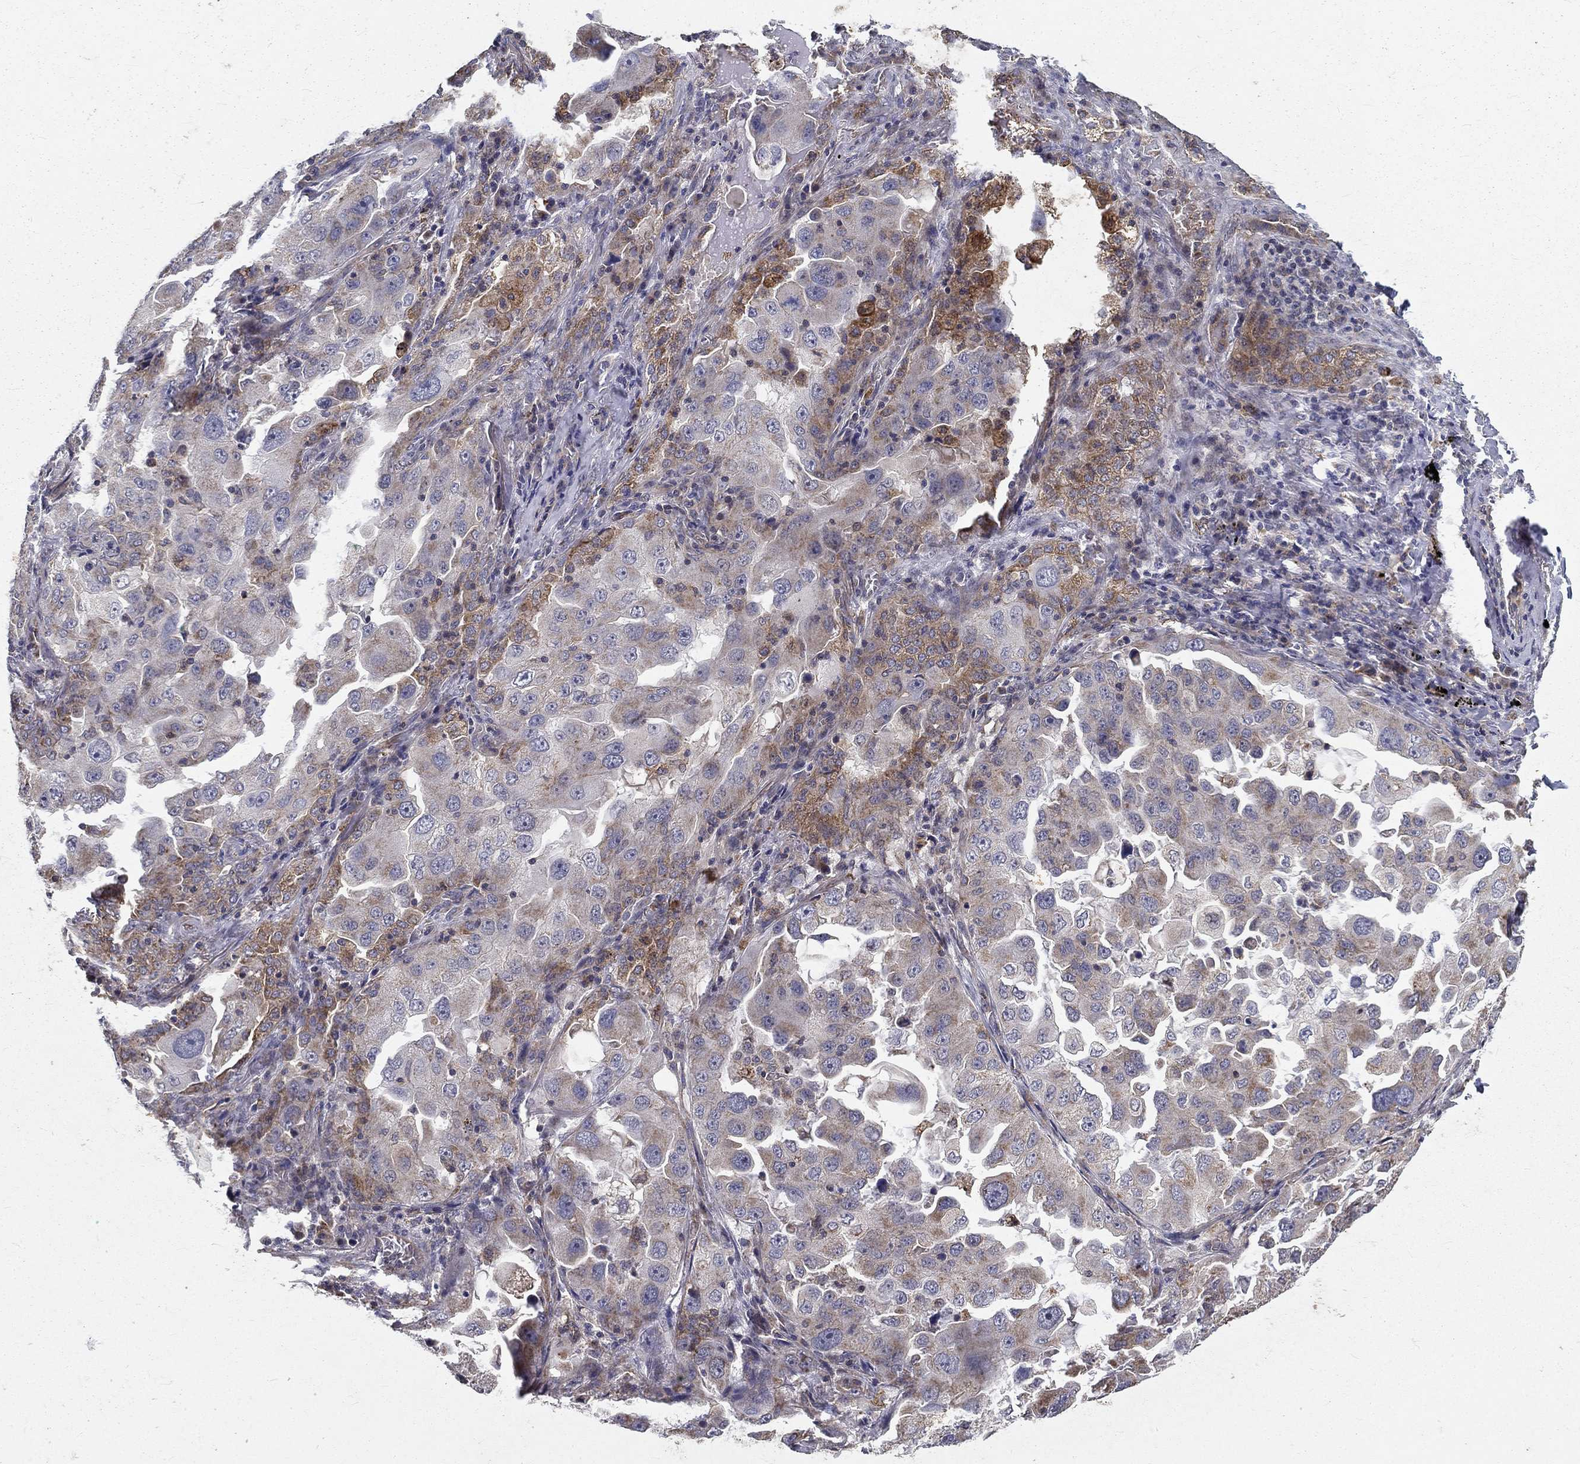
{"staining": {"intensity": "moderate", "quantity": "25%-75%", "location": "cytoplasmic/membranous"}, "tissue": "lung cancer", "cell_type": "Tumor cells", "image_type": "cancer", "snomed": [{"axis": "morphology", "description": "Adenocarcinoma, NOS"}, {"axis": "topography", "description": "Lung"}], "caption": "Immunohistochemistry (IHC) of human adenocarcinoma (lung) reveals medium levels of moderate cytoplasmic/membranous positivity in approximately 25%-75% of tumor cells.", "gene": "ALDH4A1", "patient": {"sex": "female", "age": 61}}